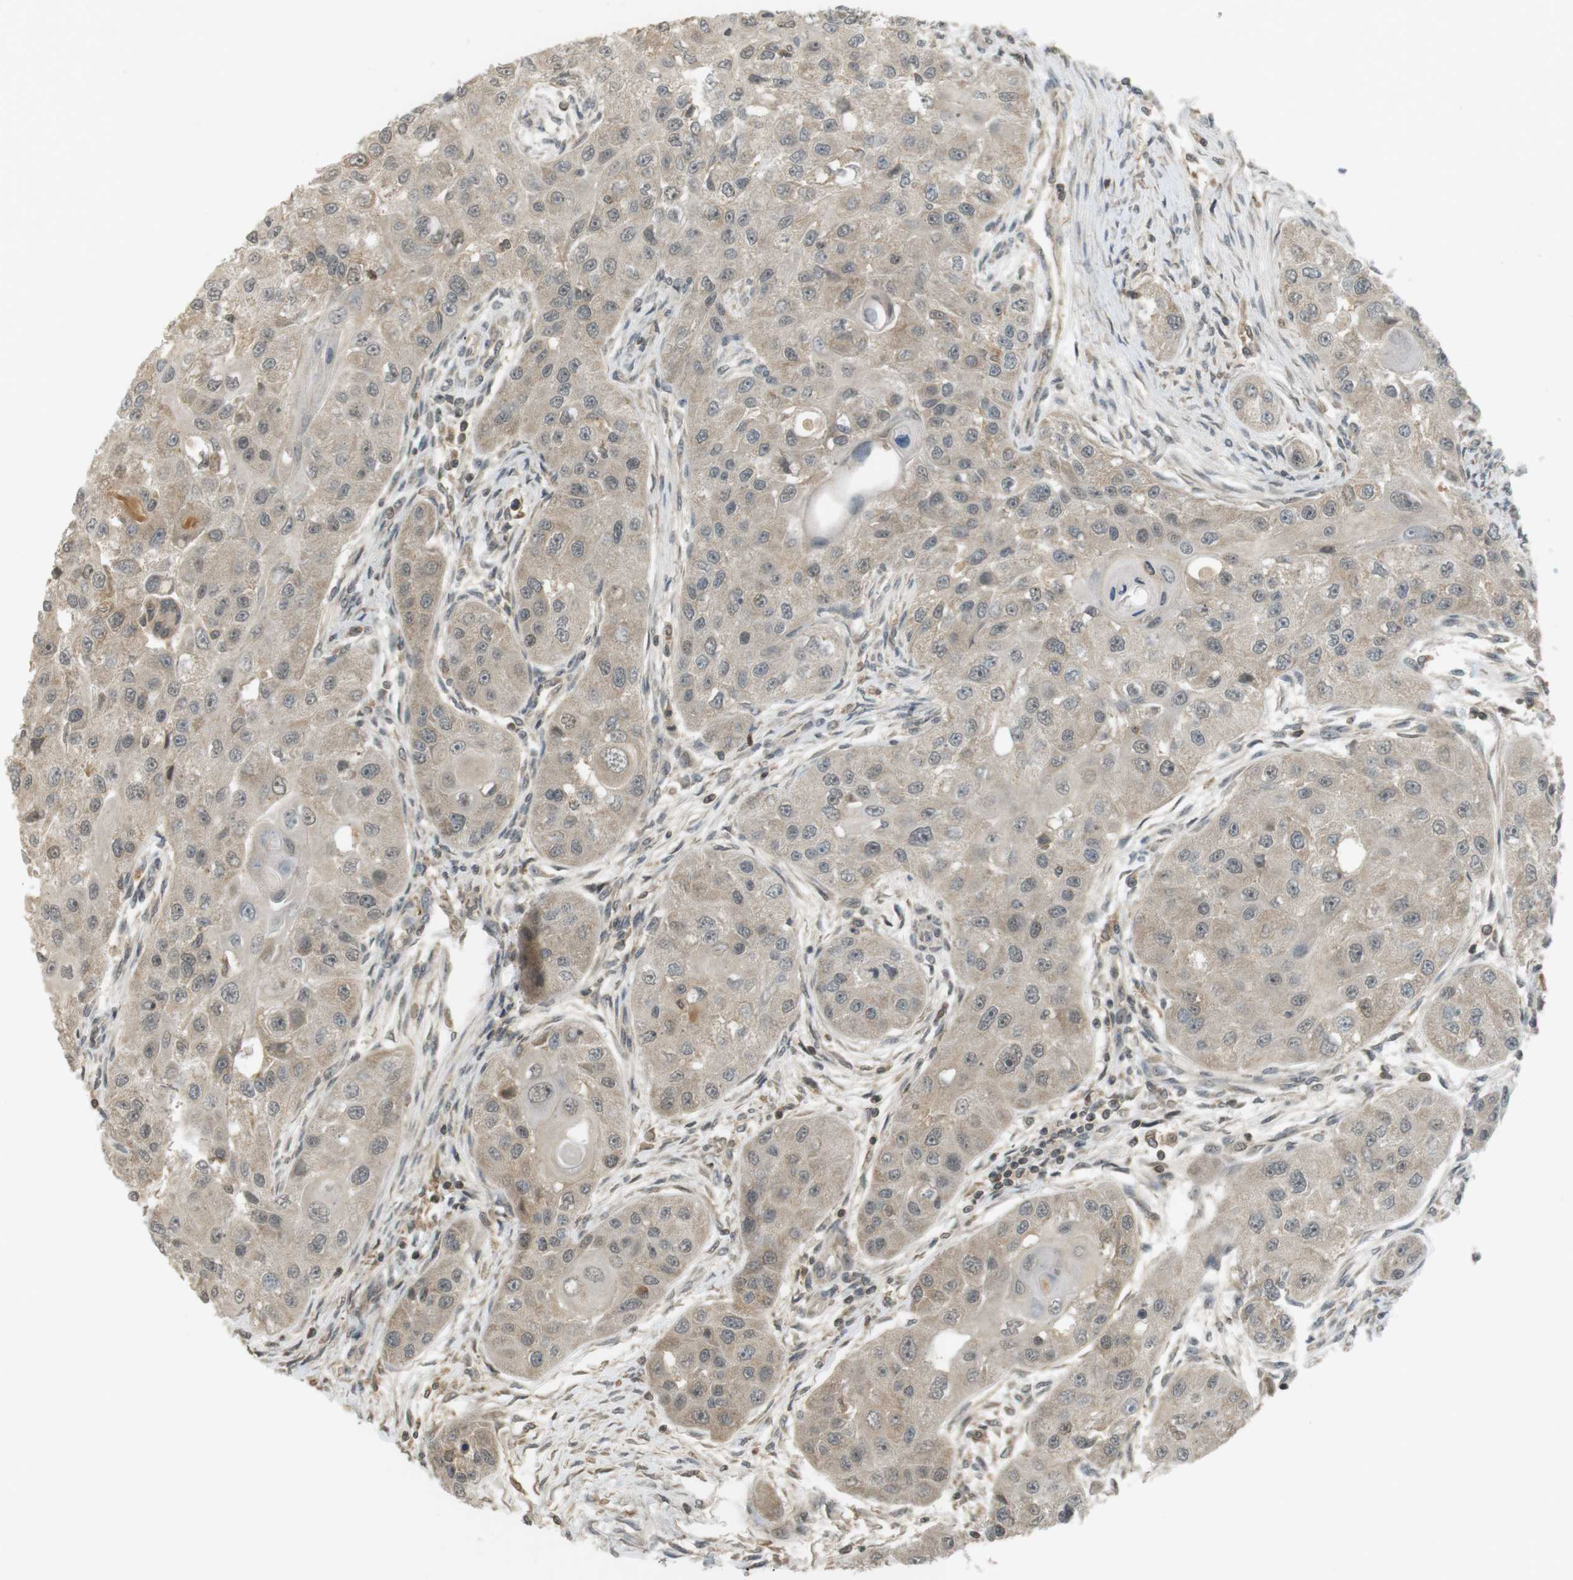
{"staining": {"intensity": "weak", "quantity": "25%-75%", "location": "cytoplasmic/membranous,nuclear"}, "tissue": "head and neck cancer", "cell_type": "Tumor cells", "image_type": "cancer", "snomed": [{"axis": "morphology", "description": "Normal tissue, NOS"}, {"axis": "morphology", "description": "Squamous cell carcinoma, NOS"}, {"axis": "topography", "description": "Skeletal muscle"}, {"axis": "topography", "description": "Head-Neck"}], "caption": "Protein staining by immunohistochemistry (IHC) demonstrates weak cytoplasmic/membranous and nuclear positivity in approximately 25%-75% of tumor cells in head and neck squamous cell carcinoma.", "gene": "SRR", "patient": {"sex": "male", "age": 51}}